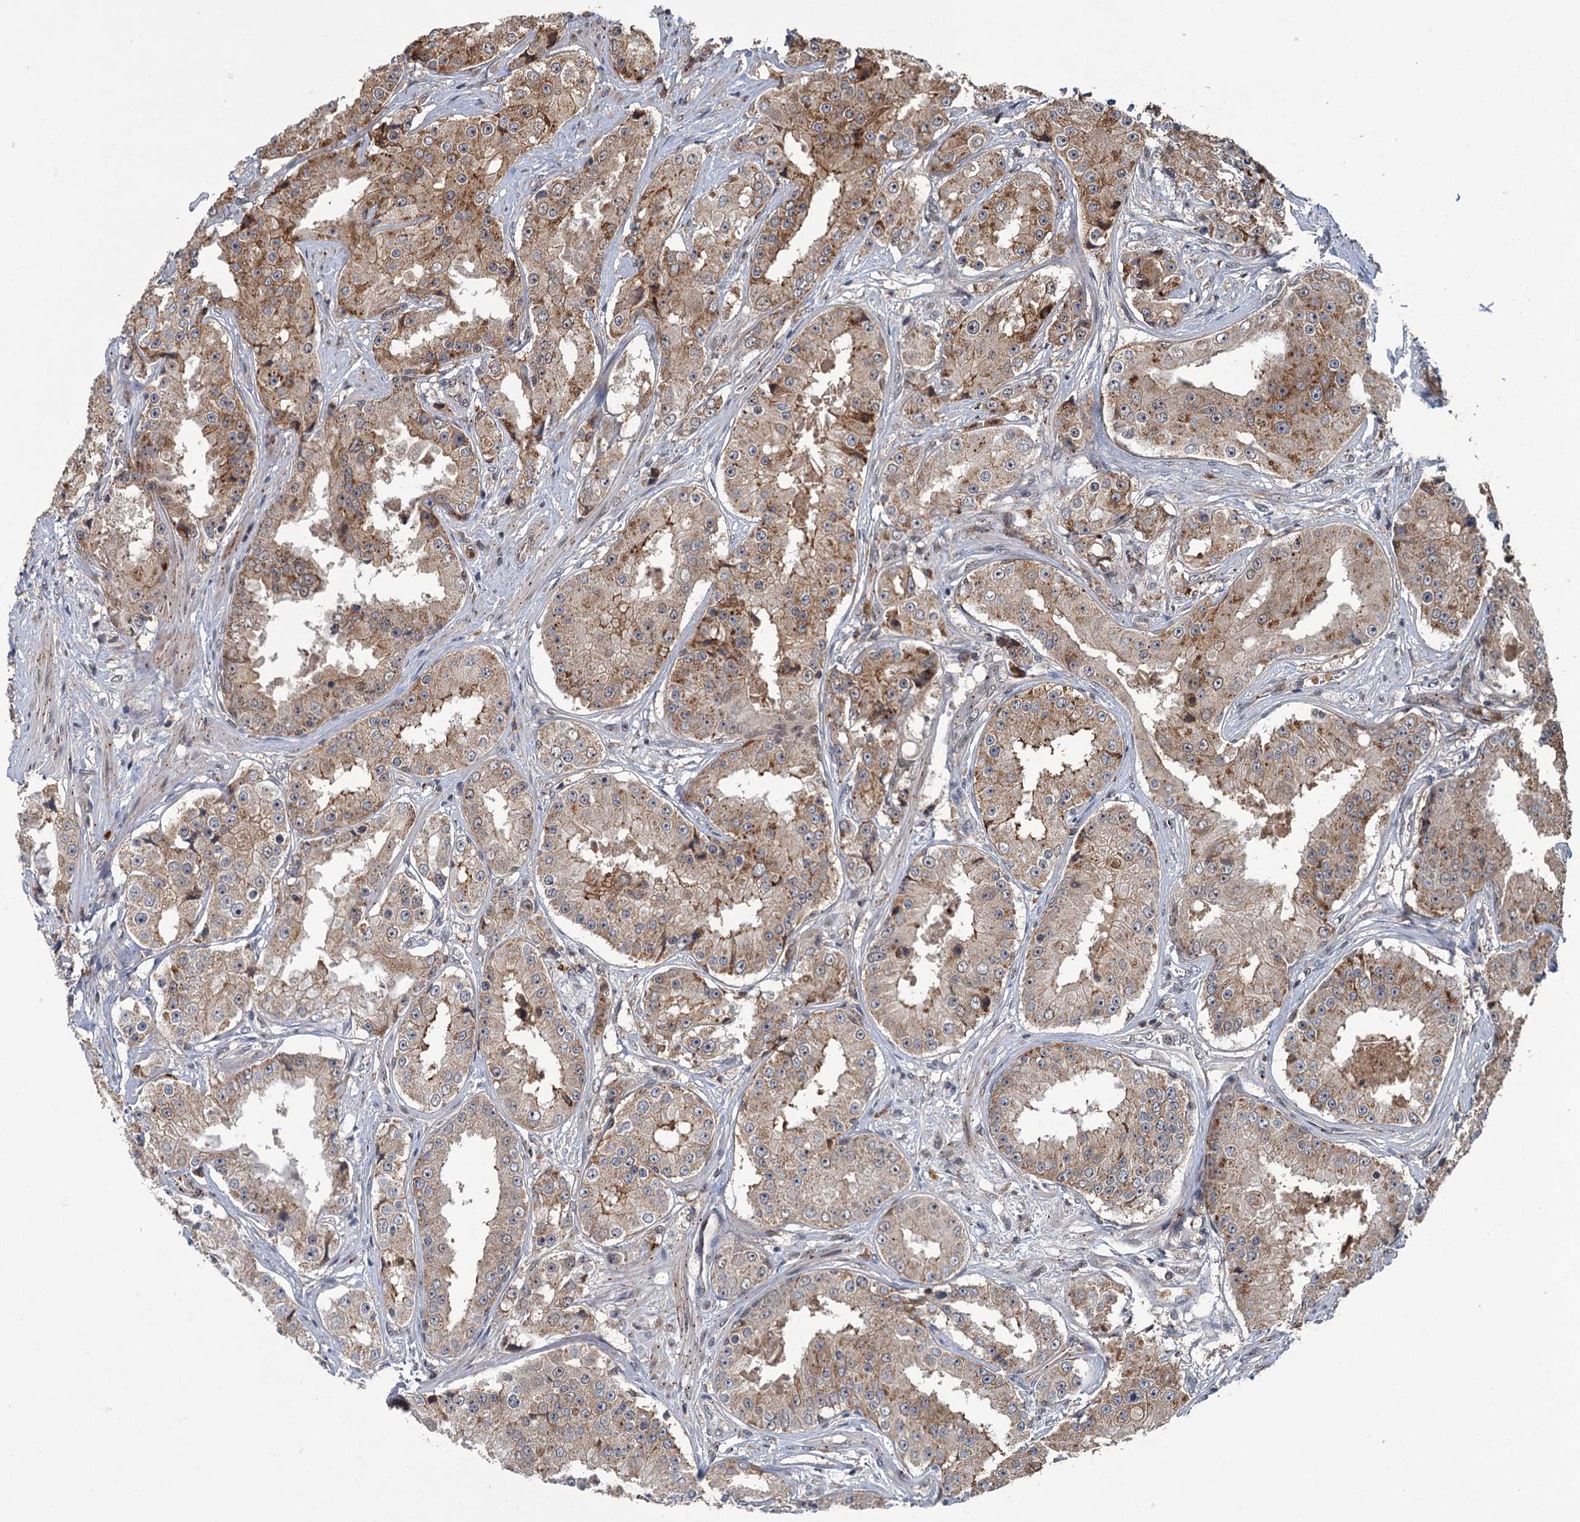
{"staining": {"intensity": "moderate", "quantity": "25%-75%", "location": "cytoplasmic/membranous"}, "tissue": "prostate cancer", "cell_type": "Tumor cells", "image_type": "cancer", "snomed": [{"axis": "morphology", "description": "Adenocarcinoma, High grade"}, {"axis": "topography", "description": "Prostate"}], "caption": "Protein staining of prostate cancer (high-grade adenocarcinoma) tissue displays moderate cytoplasmic/membranous expression in approximately 25%-75% of tumor cells.", "gene": "KANSL2", "patient": {"sex": "male", "age": 73}}